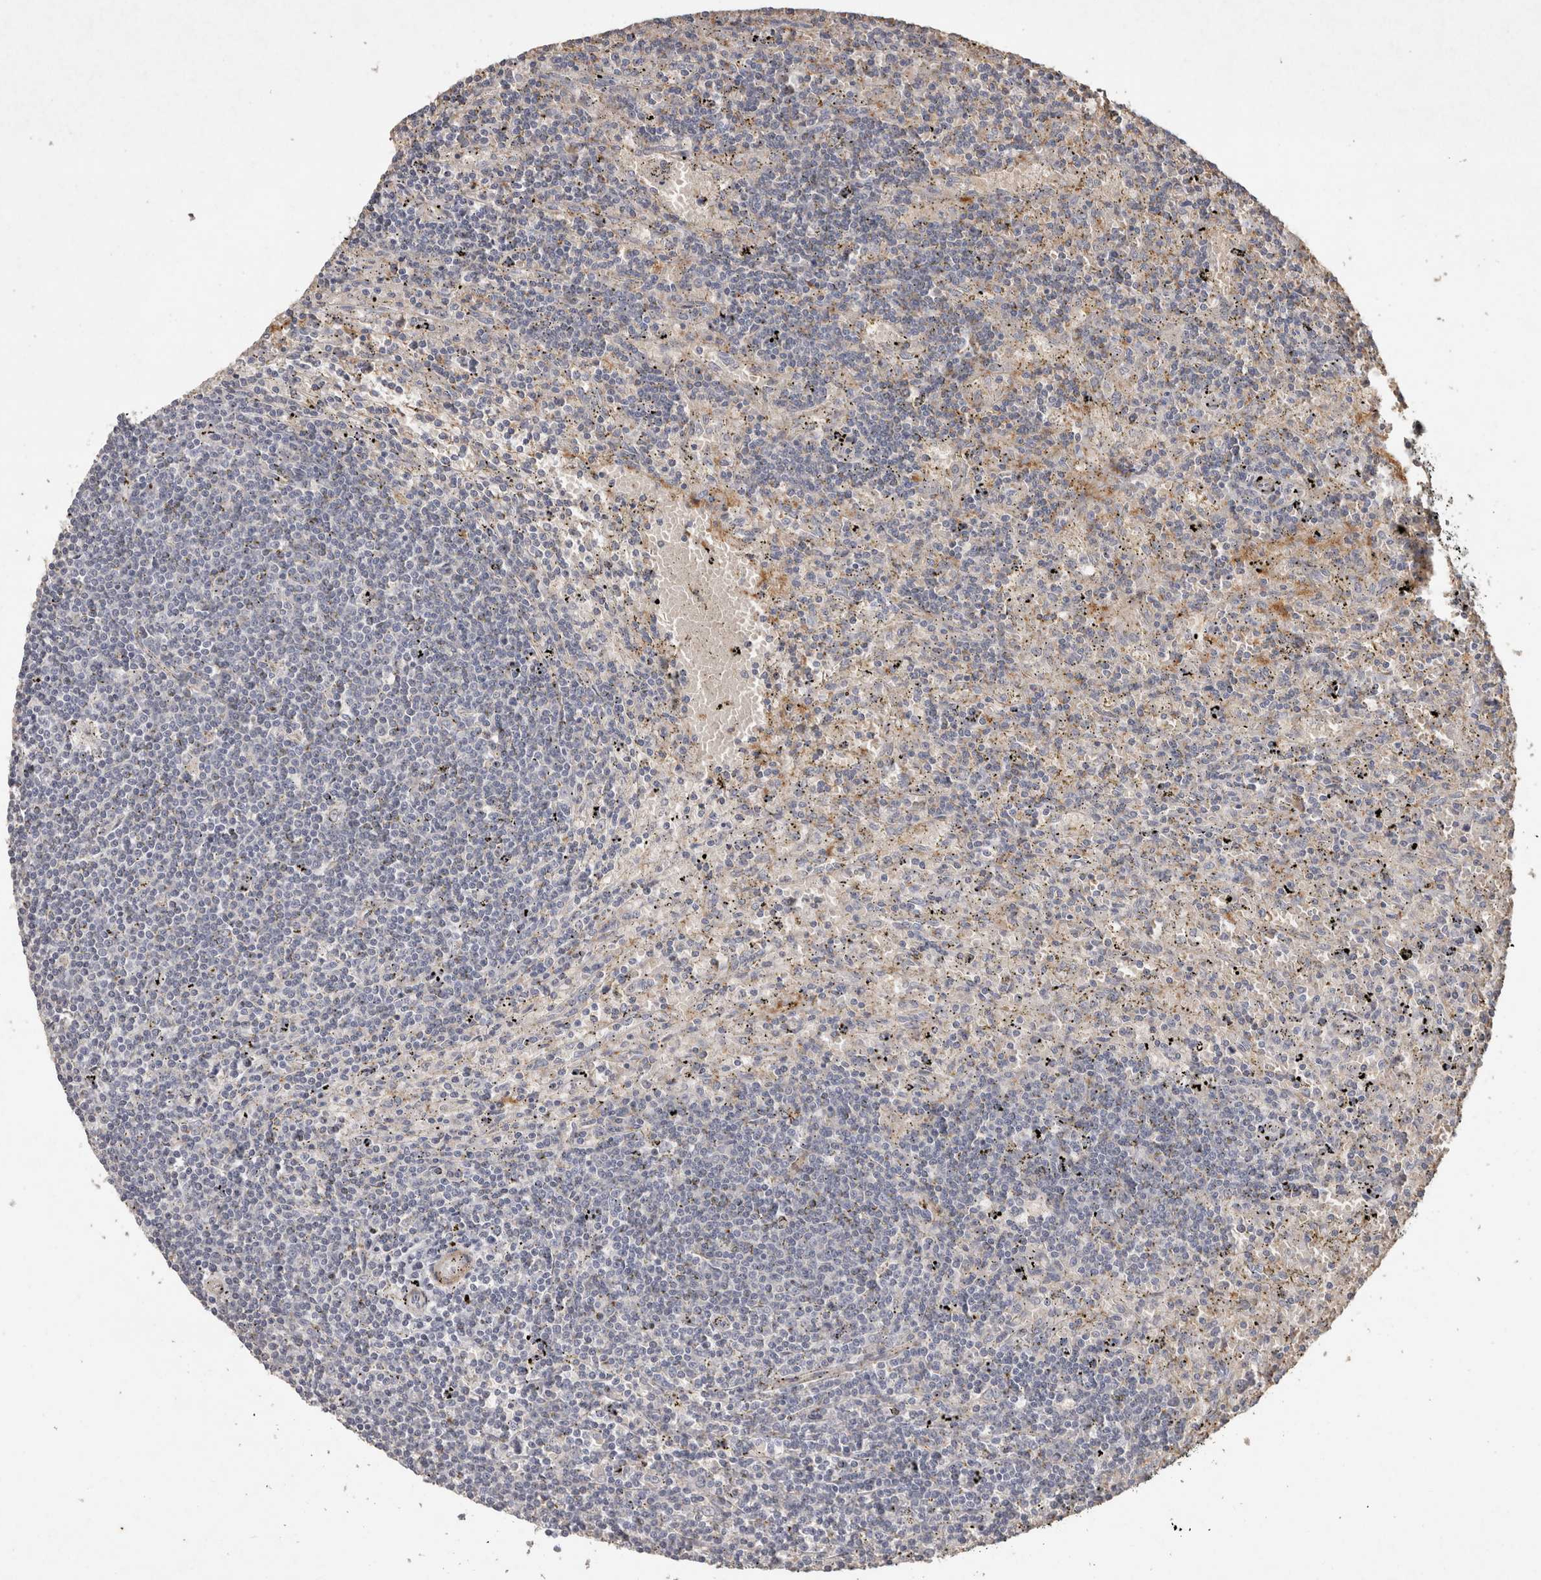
{"staining": {"intensity": "negative", "quantity": "none", "location": "none"}, "tissue": "lymphoma", "cell_type": "Tumor cells", "image_type": "cancer", "snomed": [{"axis": "morphology", "description": "Malignant lymphoma, non-Hodgkin's type, Low grade"}, {"axis": "topography", "description": "Spleen"}], "caption": "The immunohistochemistry (IHC) micrograph has no significant positivity in tumor cells of lymphoma tissue. Brightfield microscopy of immunohistochemistry stained with DAB (3,3'-diaminobenzidine) (brown) and hematoxylin (blue), captured at high magnification.", "gene": "OSTN", "patient": {"sex": "male", "age": 76}}